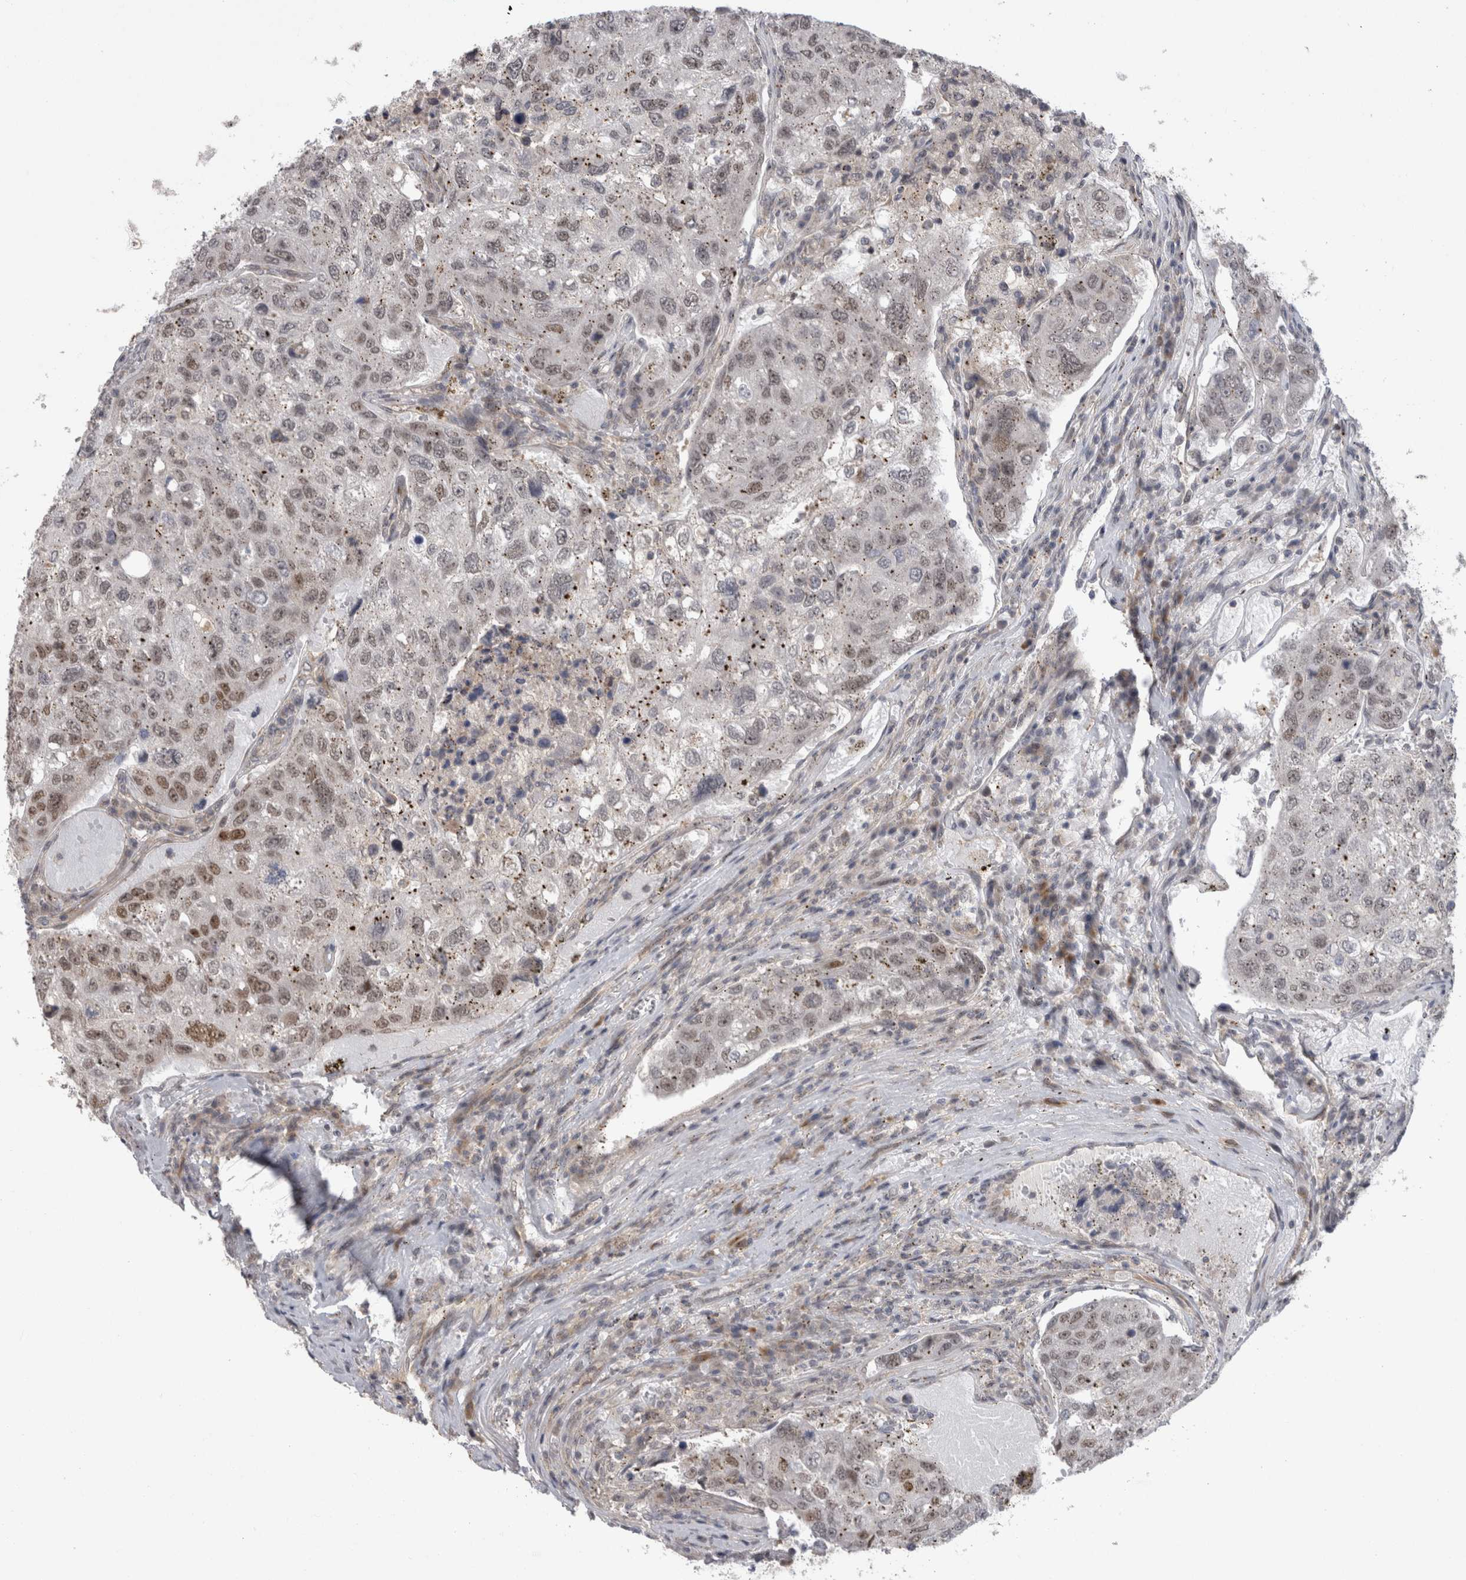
{"staining": {"intensity": "weak", "quantity": "25%-75%", "location": "nuclear"}, "tissue": "urothelial cancer", "cell_type": "Tumor cells", "image_type": "cancer", "snomed": [{"axis": "morphology", "description": "Urothelial carcinoma, High grade"}, {"axis": "topography", "description": "Lymph node"}, {"axis": "topography", "description": "Urinary bladder"}], "caption": "High-grade urothelial carcinoma was stained to show a protein in brown. There is low levels of weak nuclear expression in approximately 25%-75% of tumor cells.", "gene": "MTBP", "patient": {"sex": "male", "age": 51}}